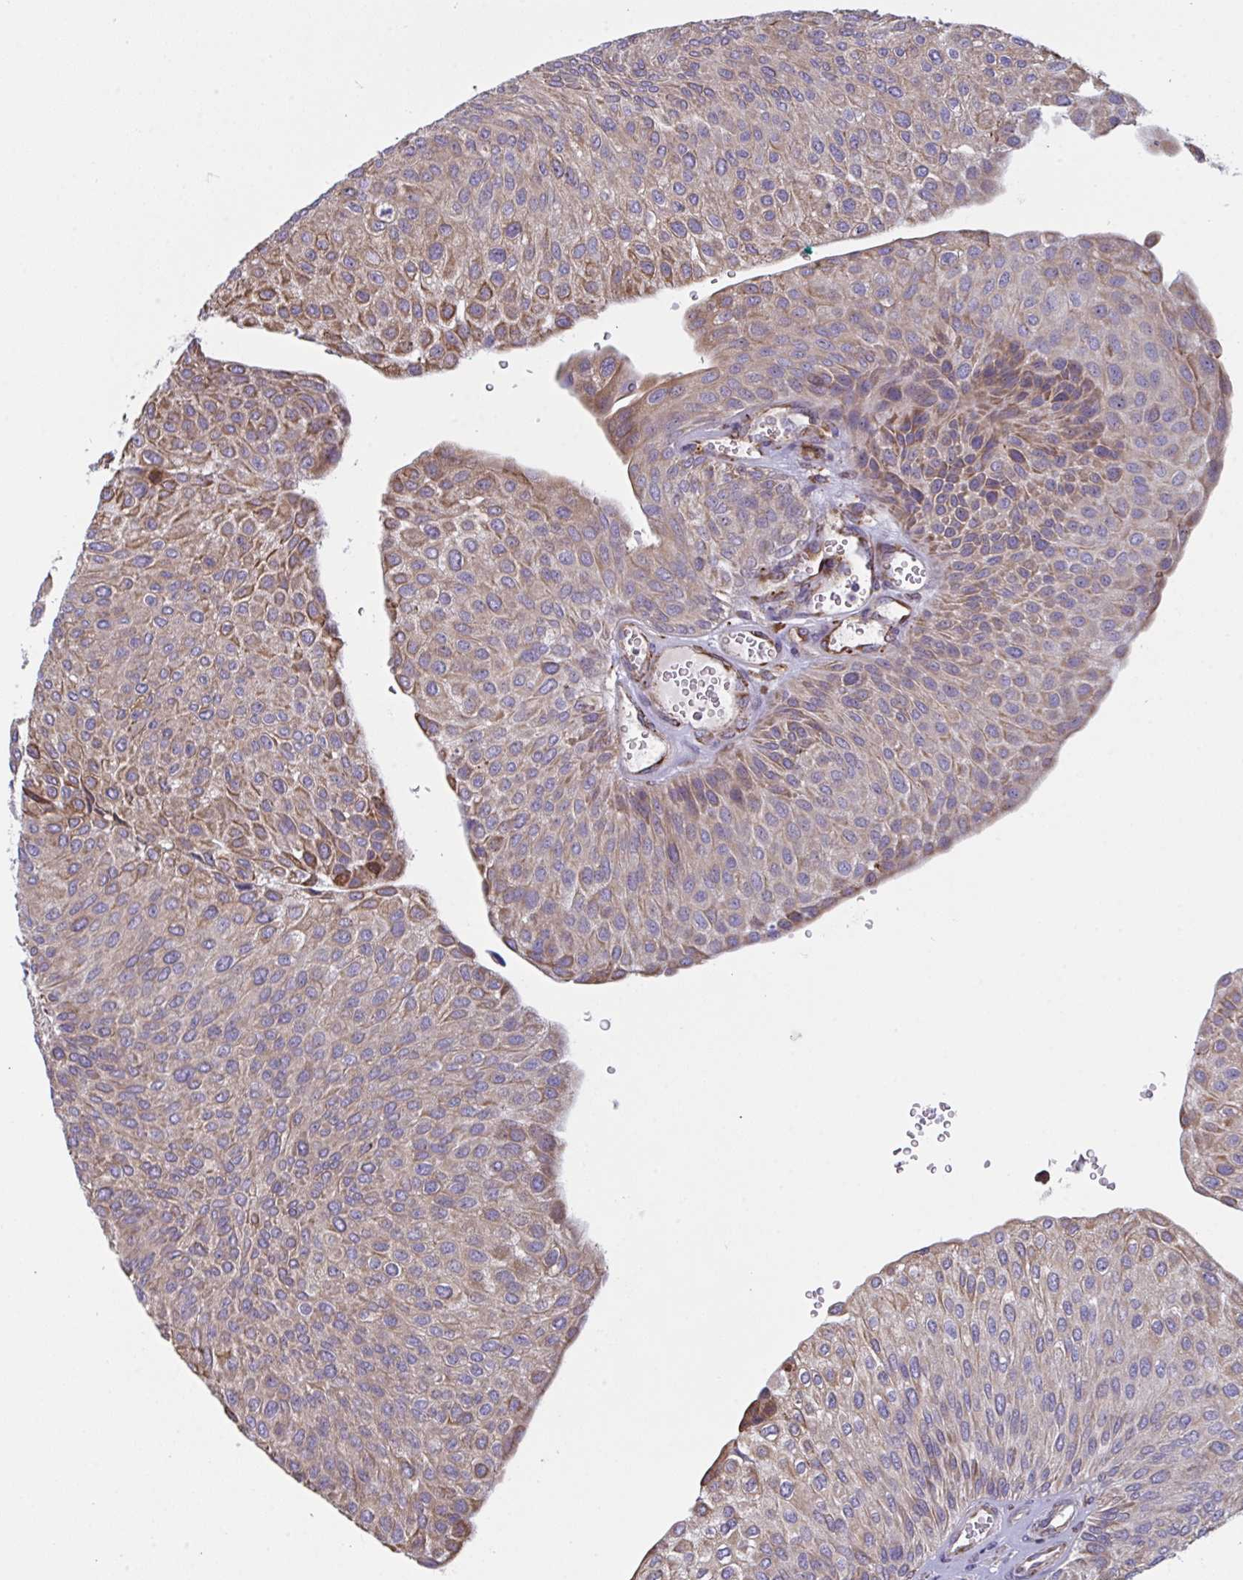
{"staining": {"intensity": "weak", "quantity": "25%-75%", "location": "cytoplasmic/membranous"}, "tissue": "urothelial cancer", "cell_type": "Tumor cells", "image_type": "cancer", "snomed": [{"axis": "morphology", "description": "Urothelial carcinoma, NOS"}, {"axis": "topography", "description": "Urinary bladder"}], "caption": "Urothelial cancer stained with a brown dye demonstrates weak cytoplasmic/membranous positive staining in approximately 25%-75% of tumor cells.", "gene": "MYMK", "patient": {"sex": "male", "age": 67}}